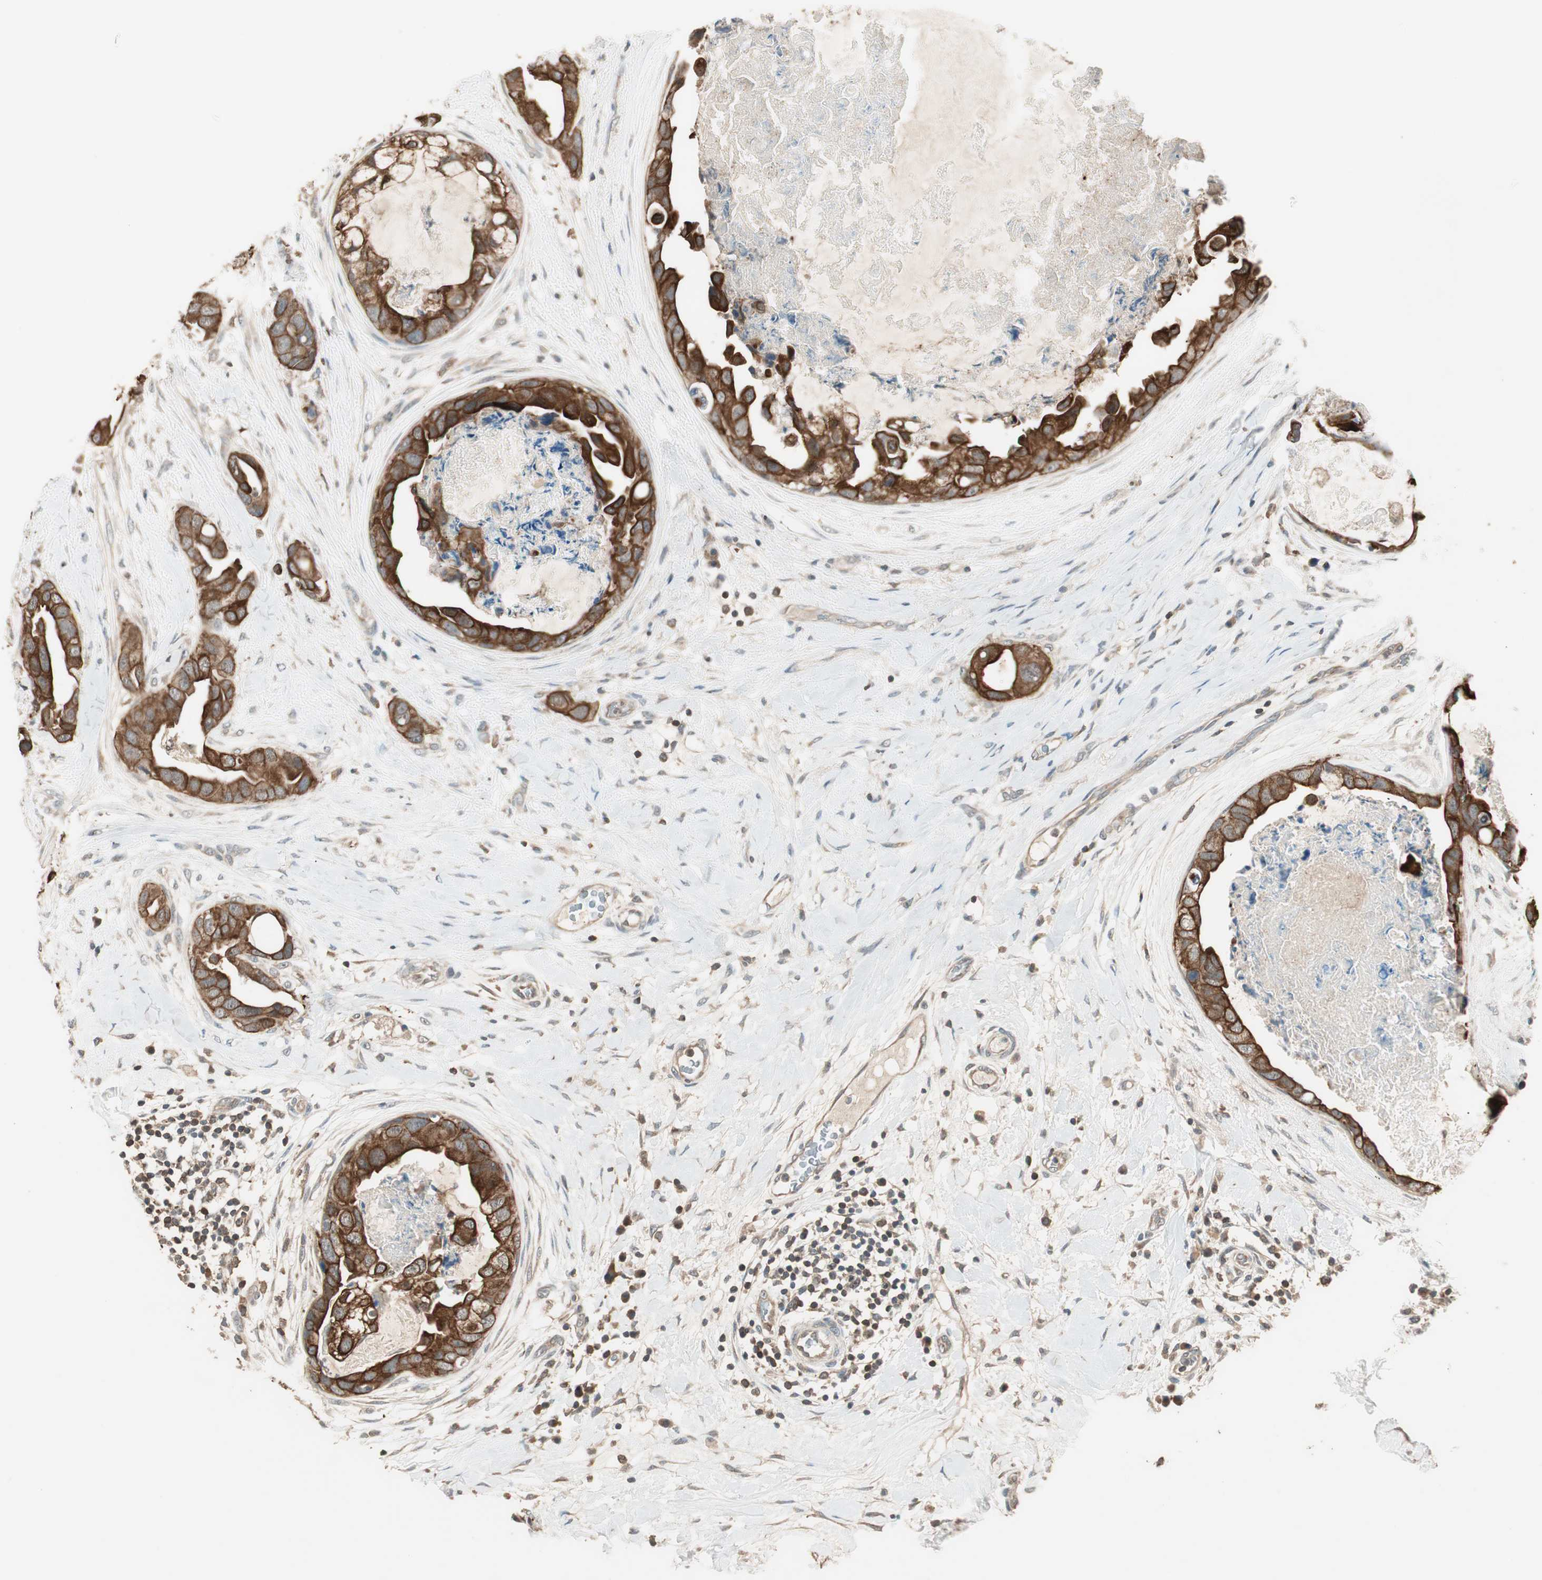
{"staining": {"intensity": "strong", "quantity": ">75%", "location": "cytoplasmic/membranous"}, "tissue": "breast cancer", "cell_type": "Tumor cells", "image_type": "cancer", "snomed": [{"axis": "morphology", "description": "Duct carcinoma"}, {"axis": "topography", "description": "Breast"}], "caption": "Protein staining of breast cancer tissue demonstrates strong cytoplasmic/membranous positivity in approximately >75% of tumor cells.", "gene": "TRIM21", "patient": {"sex": "female", "age": 40}}